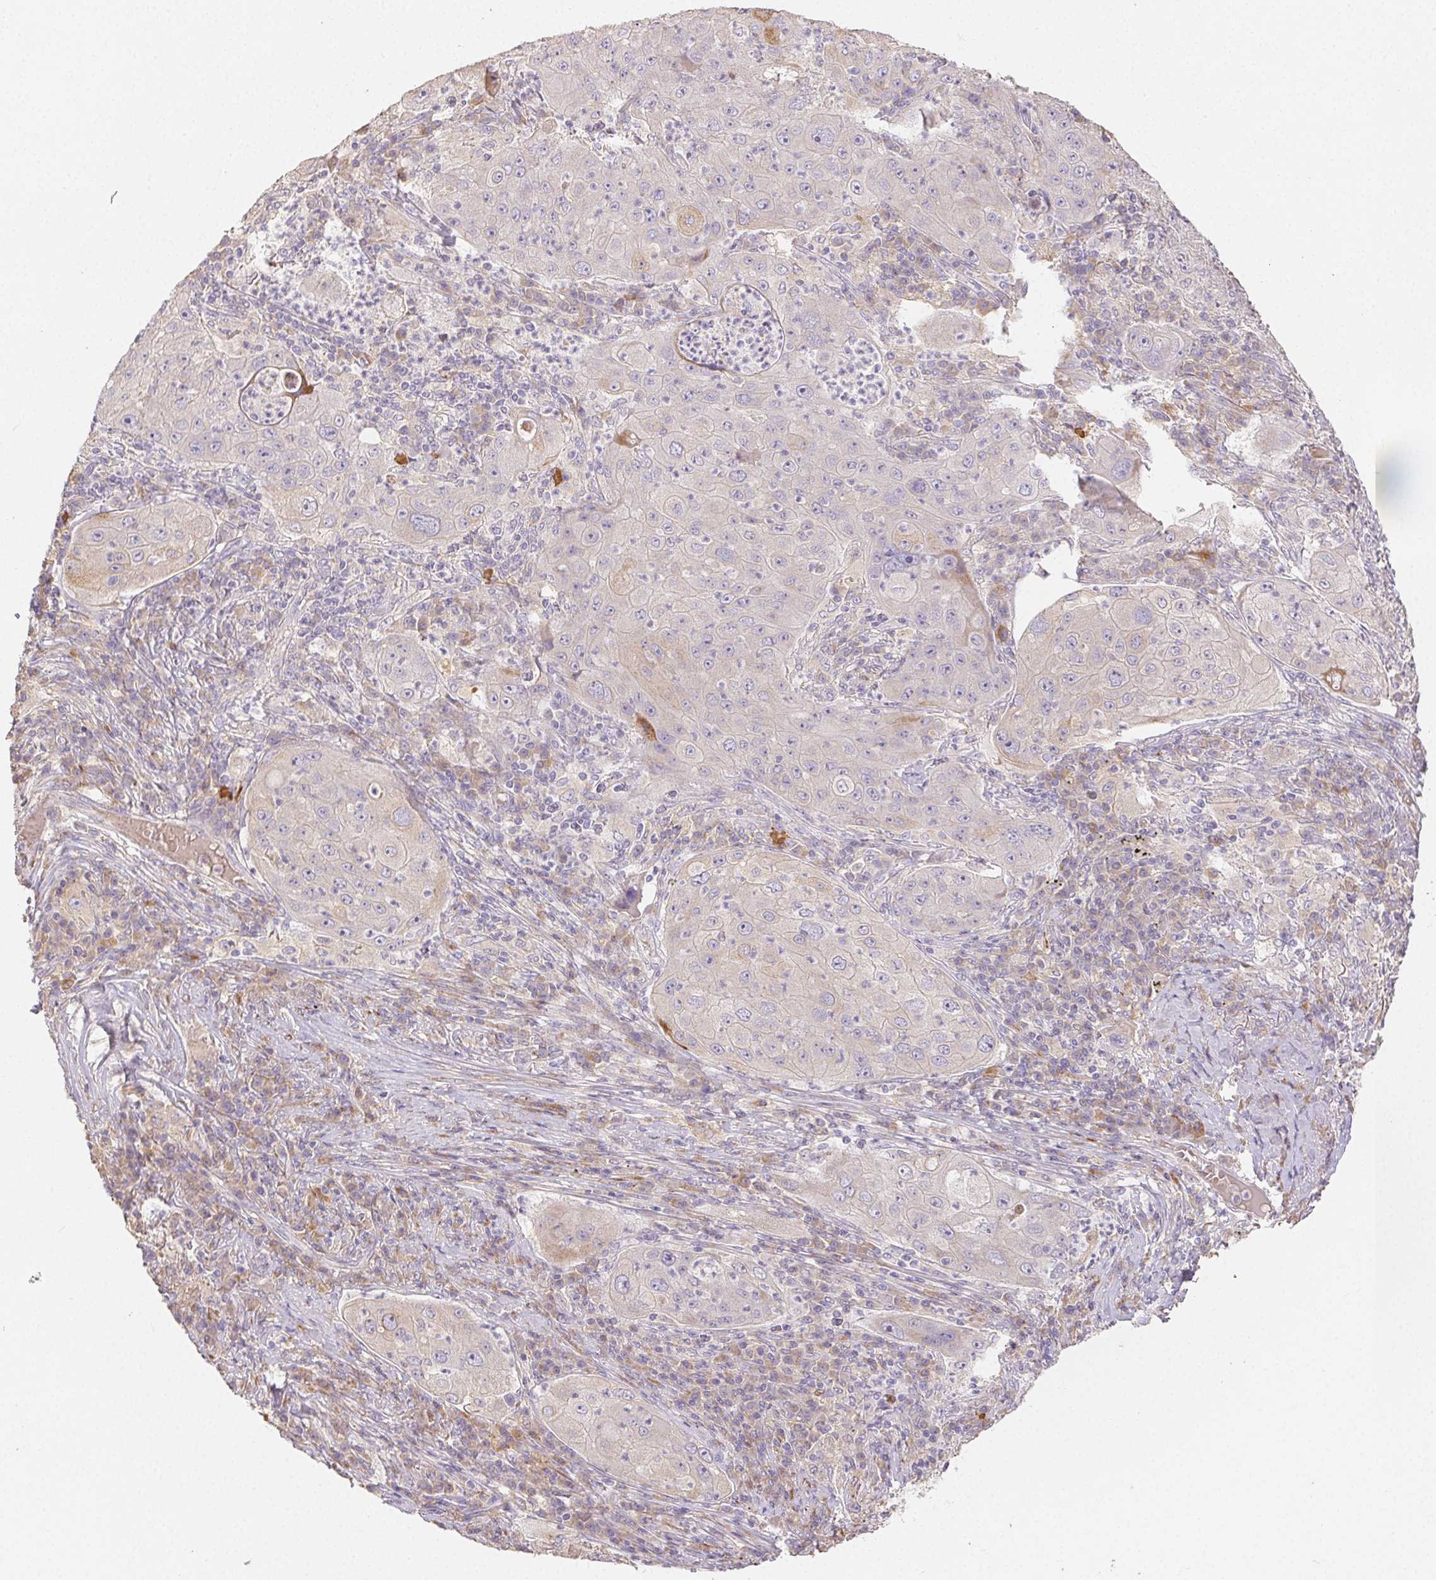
{"staining": {"intensity": "negative", "quantity": "none", "location": "none"}, "tissue": "lung cancer", "cell_type": "Tumor cells", "image_type": "cancer", "snomed": [{"axis": "morphology", "description": "Squamous cell carcinoma, NOS"}, {"axis": "topography", "description": "Lung"}], "caption": "There is no significant staining in tumor cells of lung cancer (squamous cell carcinoma).", "gene": "ACVR1B", "patient": {"sex": "female", "age": 59}}